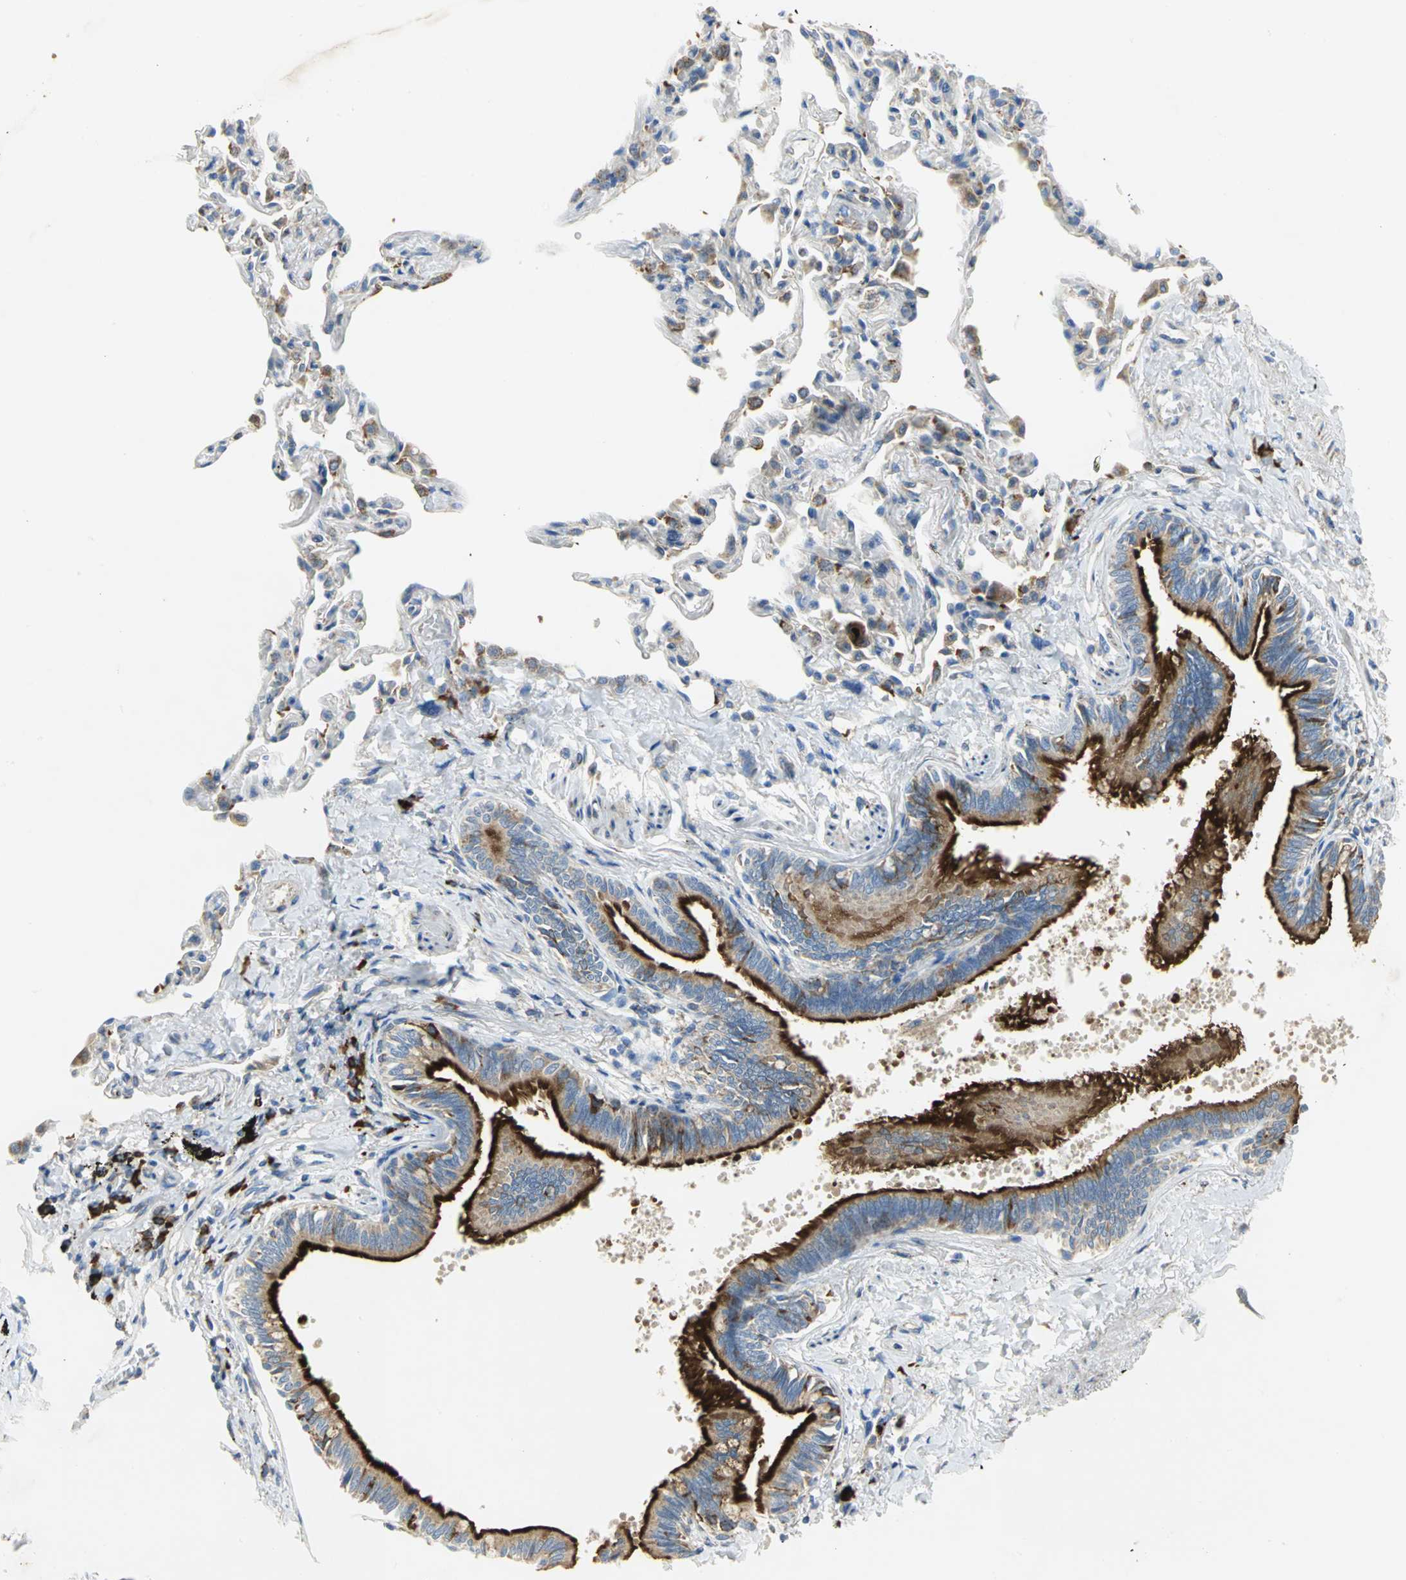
{"staining": {"intensity": "strong", "quantity": ">75%", "location": "cytoplasmic/membranous"}, "tissue": "bronchus", "cell_type": "Respiratory epithelial cells", "image_type": "normal", "snomed": [{"axis": "morphology", "description": "Normal tissue, NOS"}, {"axis": "topography", "description": "Lung"}], "caption": "This image shows immunohistochemistry (IHC) staining of benign human bronchus, with high strong cytoplasmic/membranous staining in approximately >75% of respiratory epithelial cells.", "gene": "TULP4", "patient": {"sex": "male", "age": 64}}